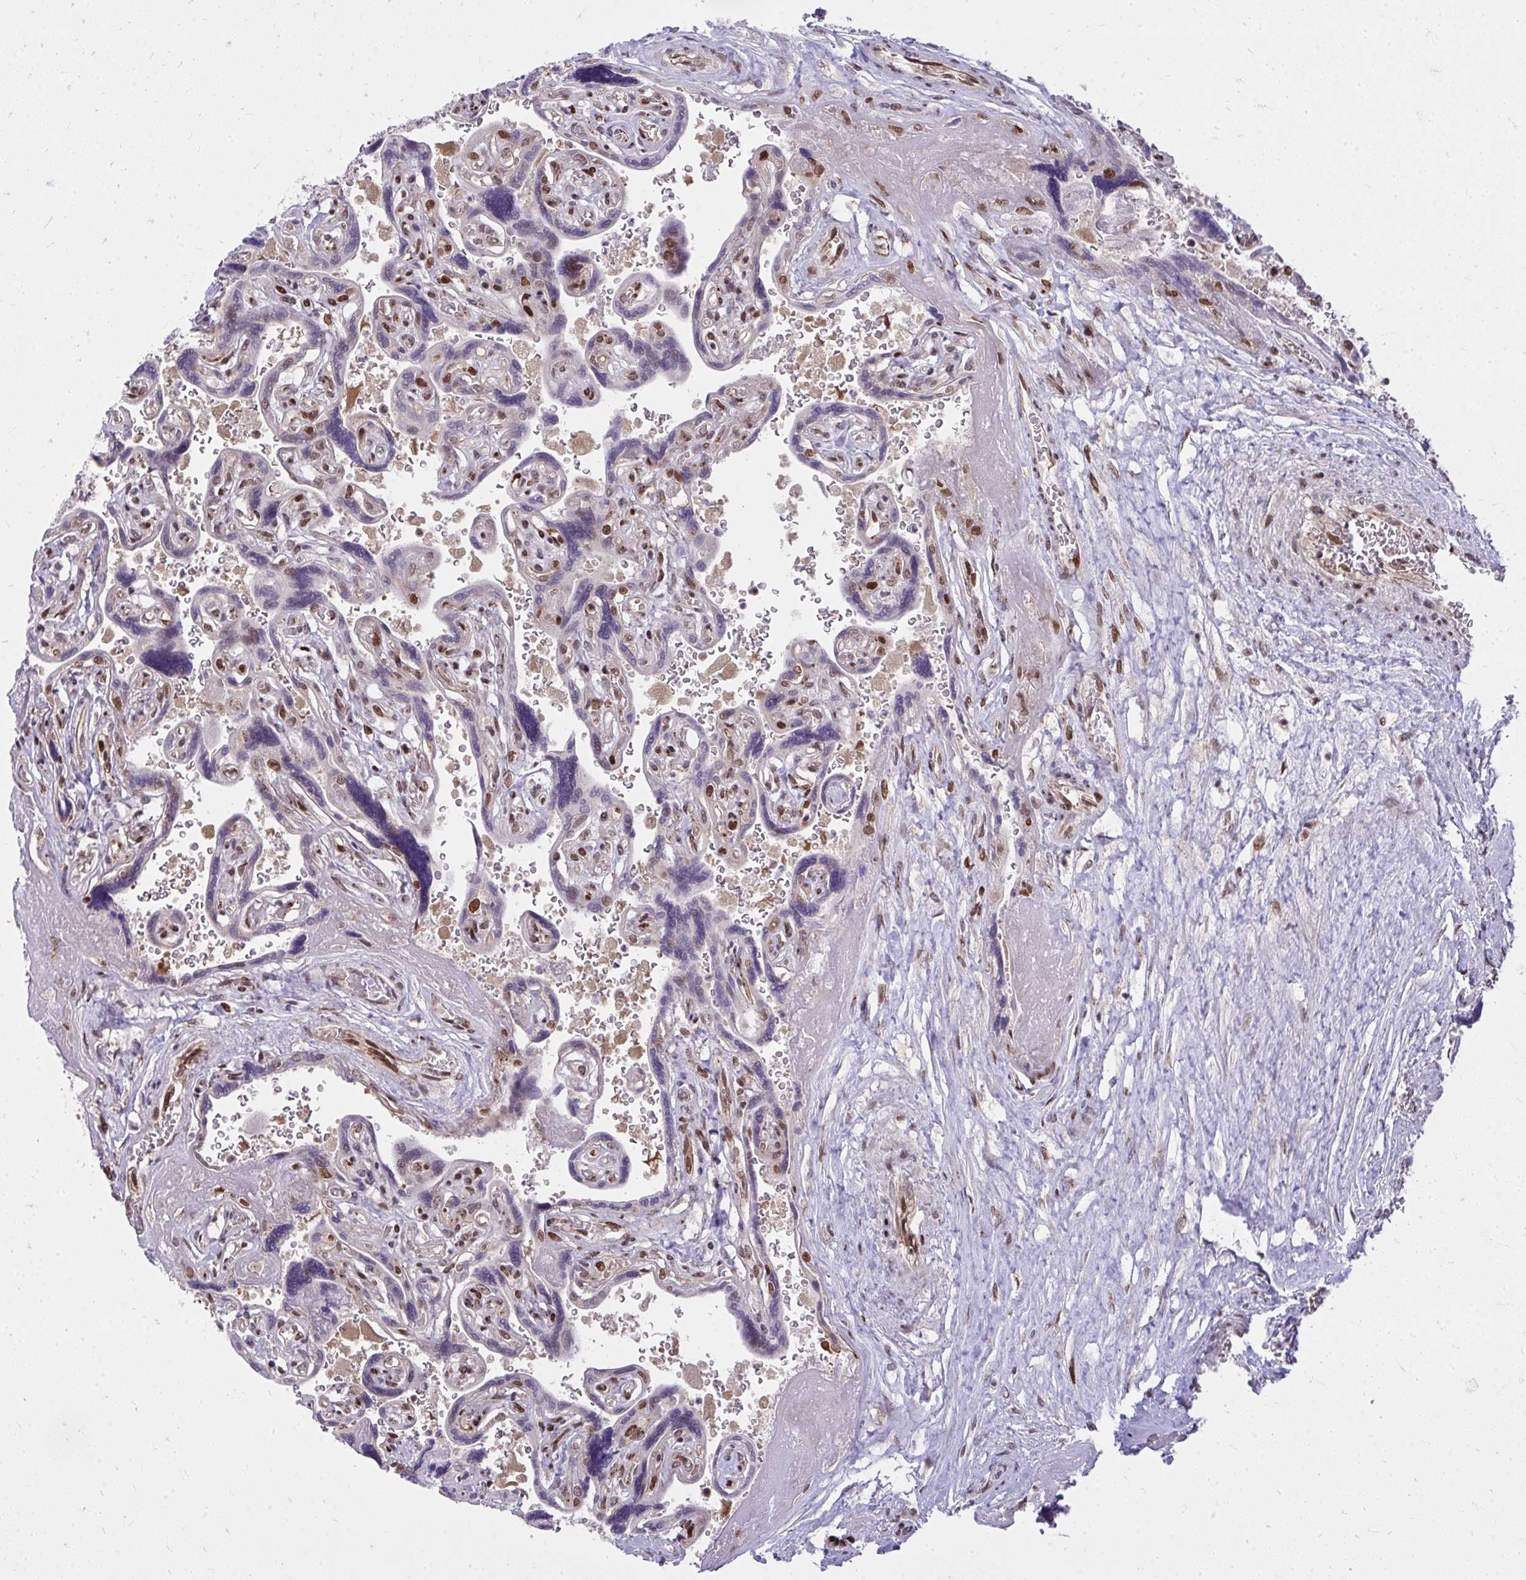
{"staining": {"intensity": "moderate", "quantity": ">75%", "location": "cytoplasmic/membranous,nuclear"}, "tissue": "placenta", "cell_type": "Decidual cells", "image_type": "normal", "snomed": [{"axis": "morphology", "description": "Normal tissue, NOS"}, {"axis": "topography", "description": "Placenta"}], "caption": "Placenta stained with DAB (3,3'-diaminobenzidine) immunohistochemistry (IHC) reveals medium levels of moderate cytoplasmic/membranous,nuclear positivity in about >75% of decidual cells. Using DAB (brown) and hematoxylin (blue) stains, captured at high magnification using brightfield microscopy.", "gene": "PIGY", "patient": {"sex": "female", "age": 32}}